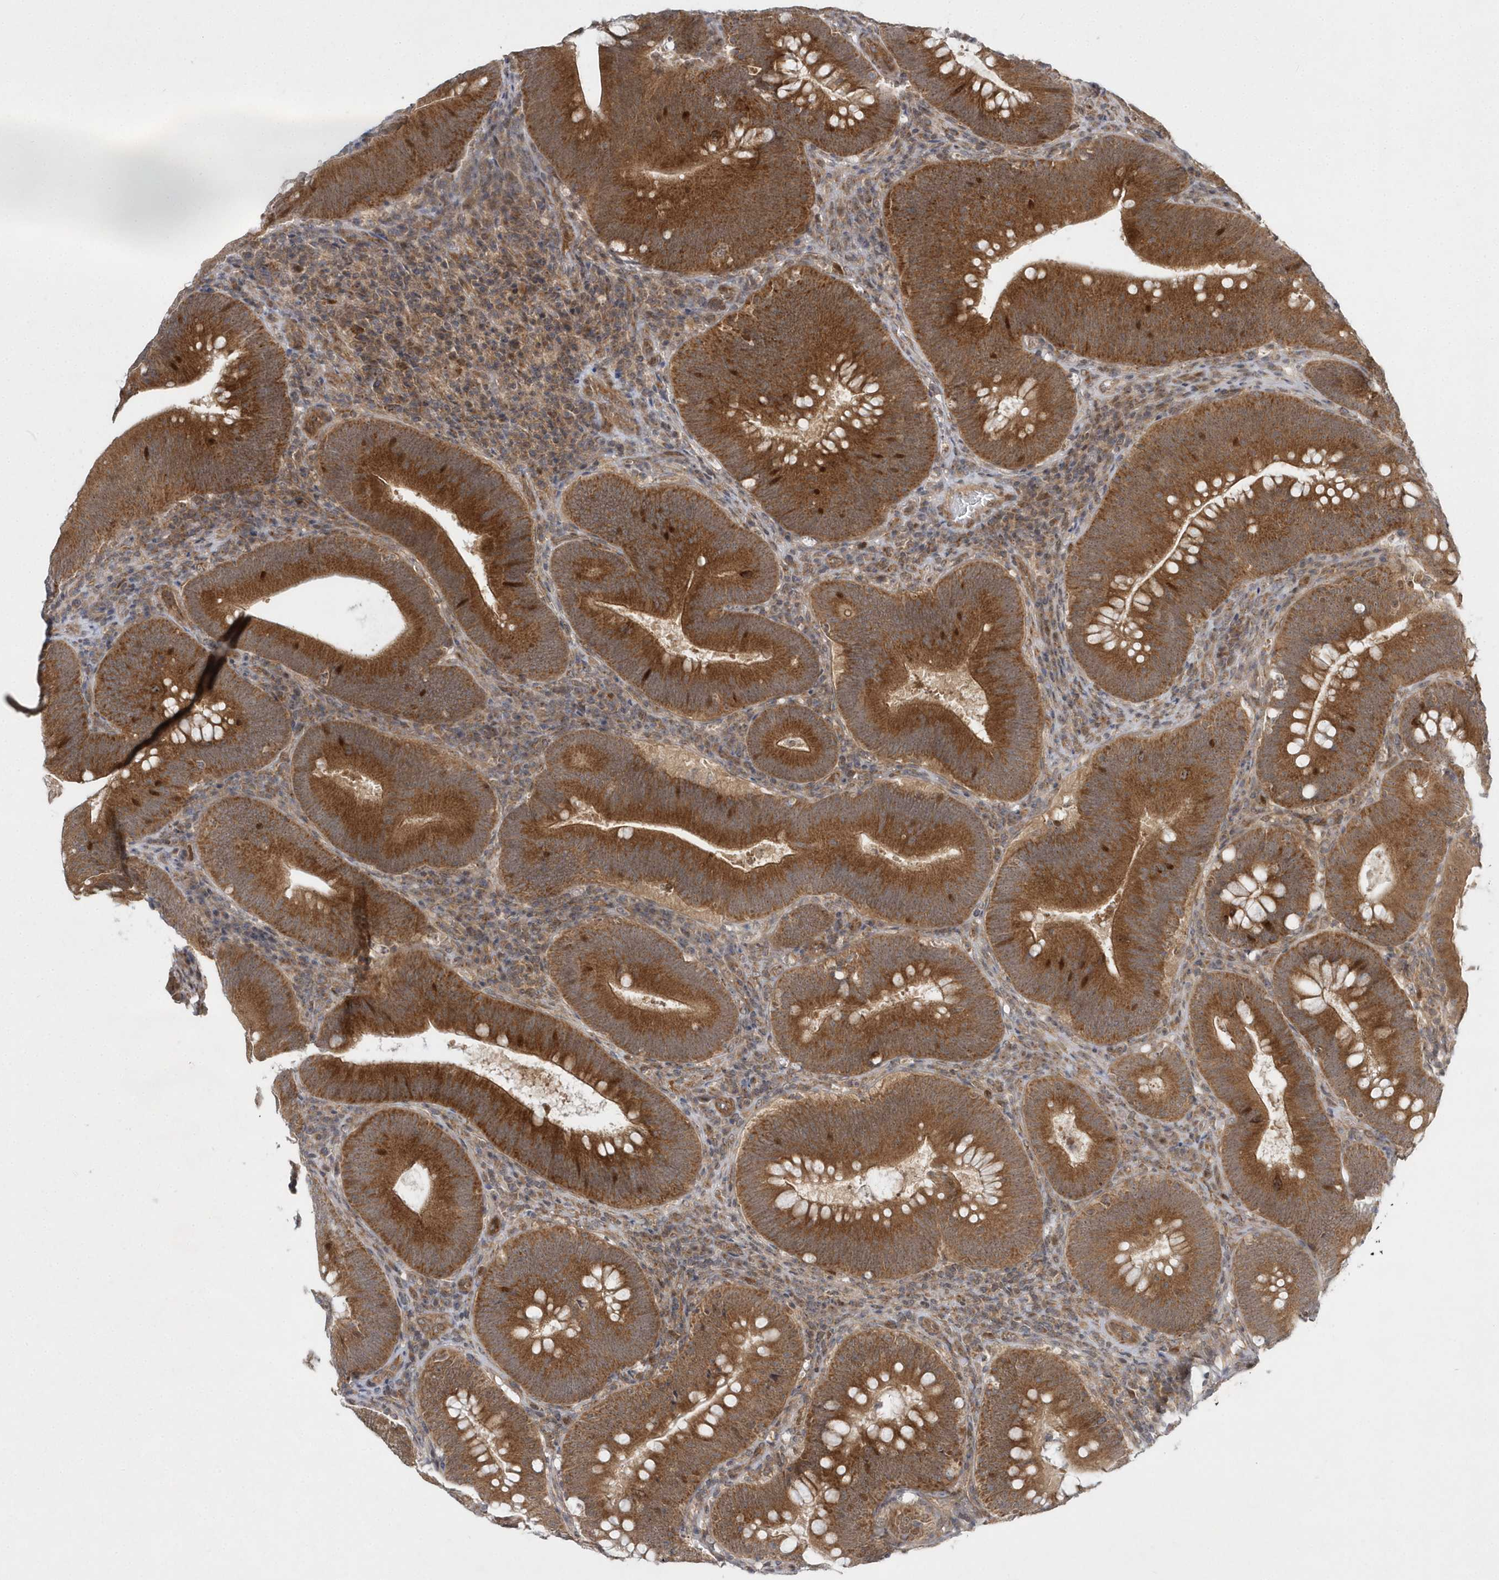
{"staining": {"intensity": "strong", "quantity": ">75%", "location": "cytoplasmic/membranous,nuclear"}, "tissue": "colorectal cancer", "cell_type": "Tumor cells", "image_type": "cancer", "snomed": [{"axis": "morphology", "description": "Normal tissue, NOS"}, {"axis": "topography", "description": "Colon"}], "caption": "A high amount of strong cytoplasmic/membranous and nuclear expression is seen in about >75% of tumor cells in colorectal cancer tissue.", "gene": "MXI1", "patient": {"sex": "female", "age": 82}}